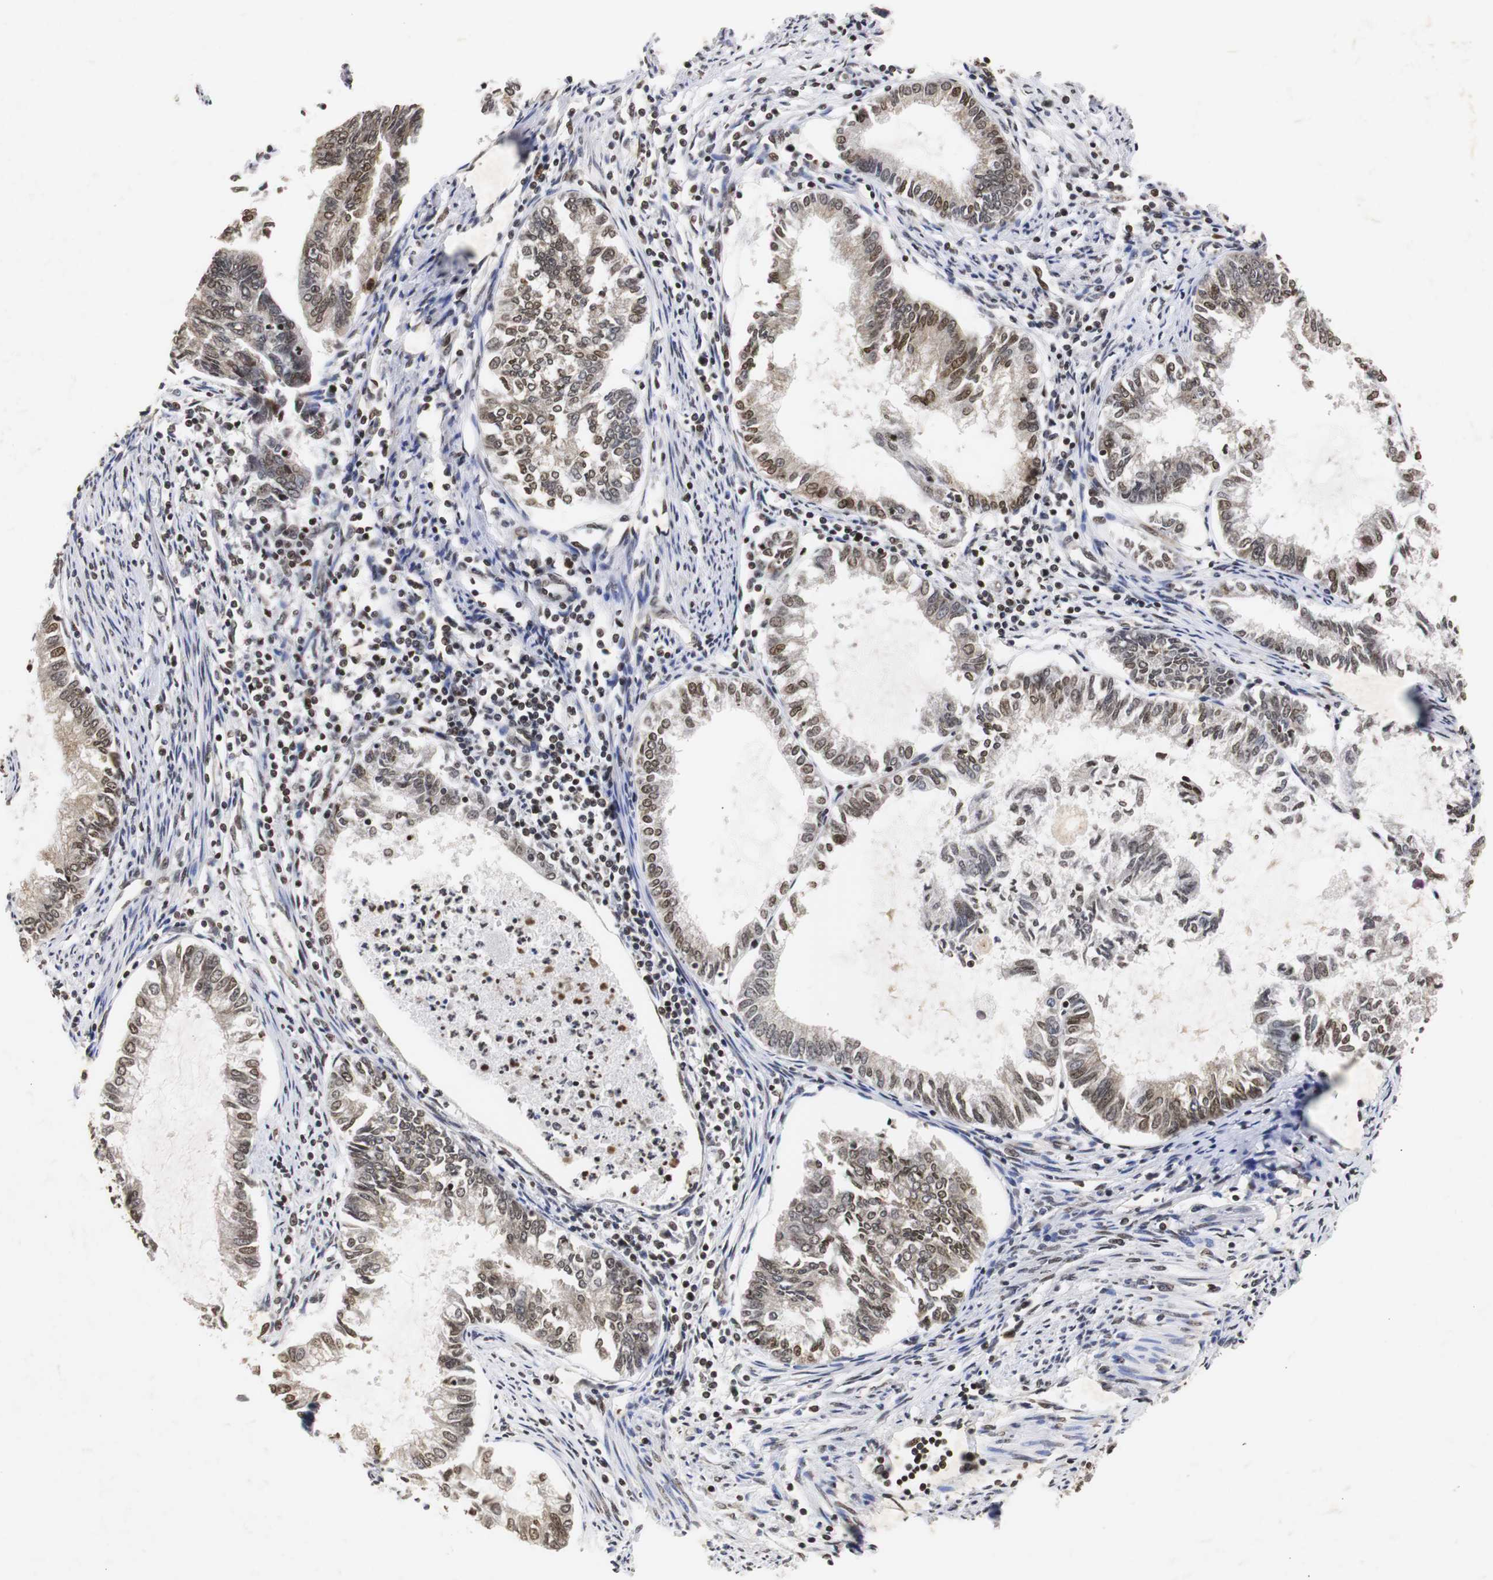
{"staining": {"intensity": "moderate", "quantity": ">75%", "location": "nuclear"}, "tissue": "endometrial cancer", "cell_type": "Tumor cells", "image_type": "cancer", "snomed": [{"axis": "morphology", "description": "Adenocarcinoma, NOS"}, {"axis": "topography", "description": "Endometrium"}], "caption": "A micrograph of adenocarcinoma (endometrial) stained for a protein demonstrates moderate nuclear brown staining in tumor cells.", "gene": "ZFC3H1", "patient": {"sex": "female", "age": 86}}